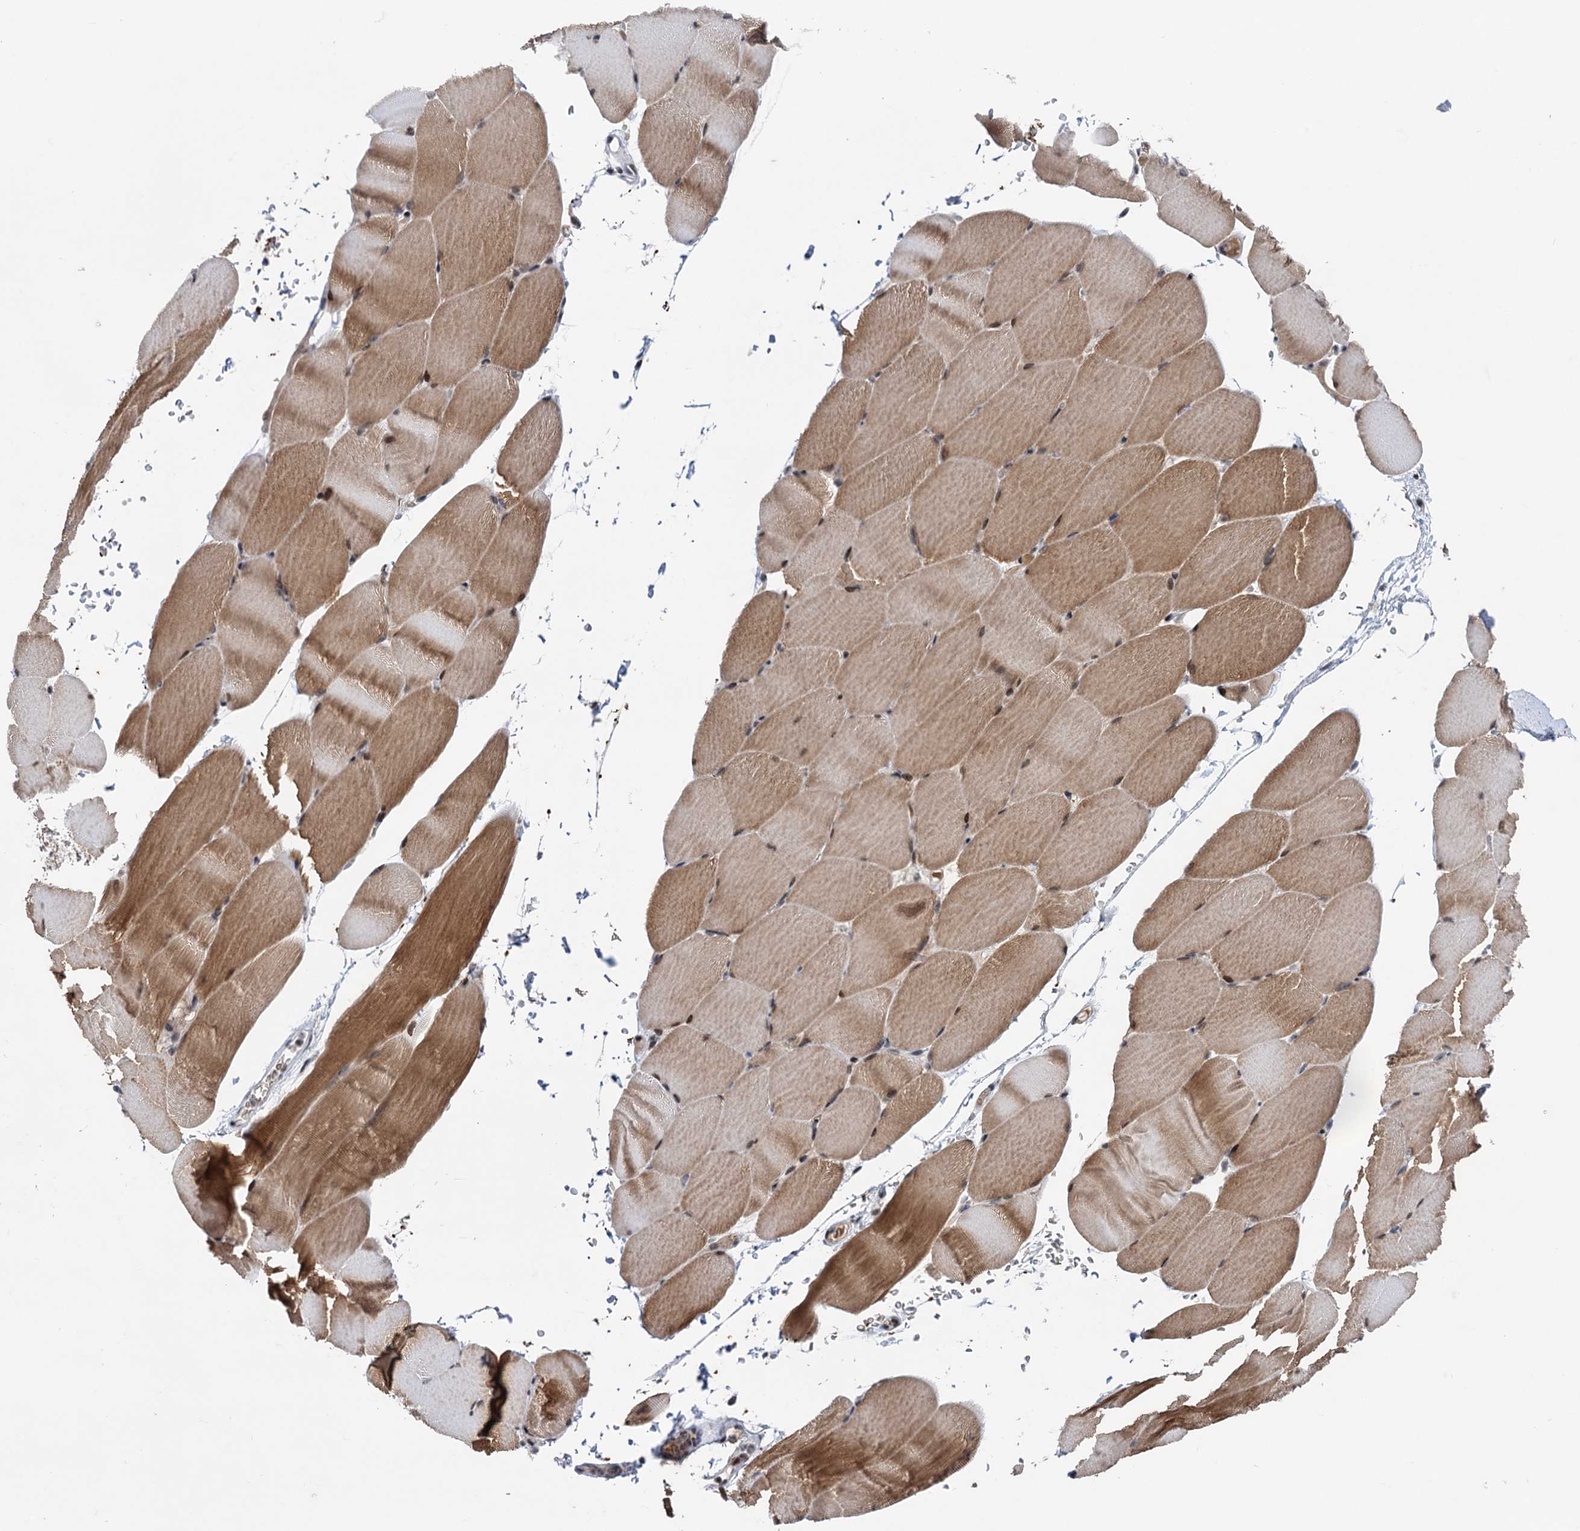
{"staining": {"intensity": "moderate", "quantity": "25%-75%", "location": "cytoplasmic/membranous,nuclear"}, "tissue": "skeletal muscle", "cell_type": "Myocytes", "image_type": "normal", "snomed": [{"axis": "morphology", "description": "Normal tissue, NOS"}, {"axis": "topography", "description": "Skeletal muscle"}, {"axis": "topography", "description": "Parathyroid gland"}], "caption": "Skeletal muscle stained with DAB IHC demonstrates medium levels of moderate cytoplasmic/membranous,nuclear expression in about 25%-75% of myocytes. (IHC, brightfield microscopy, high magnification).", "gene": "ZCCHC10", "patient": {"sex": "female", "age": 37}}